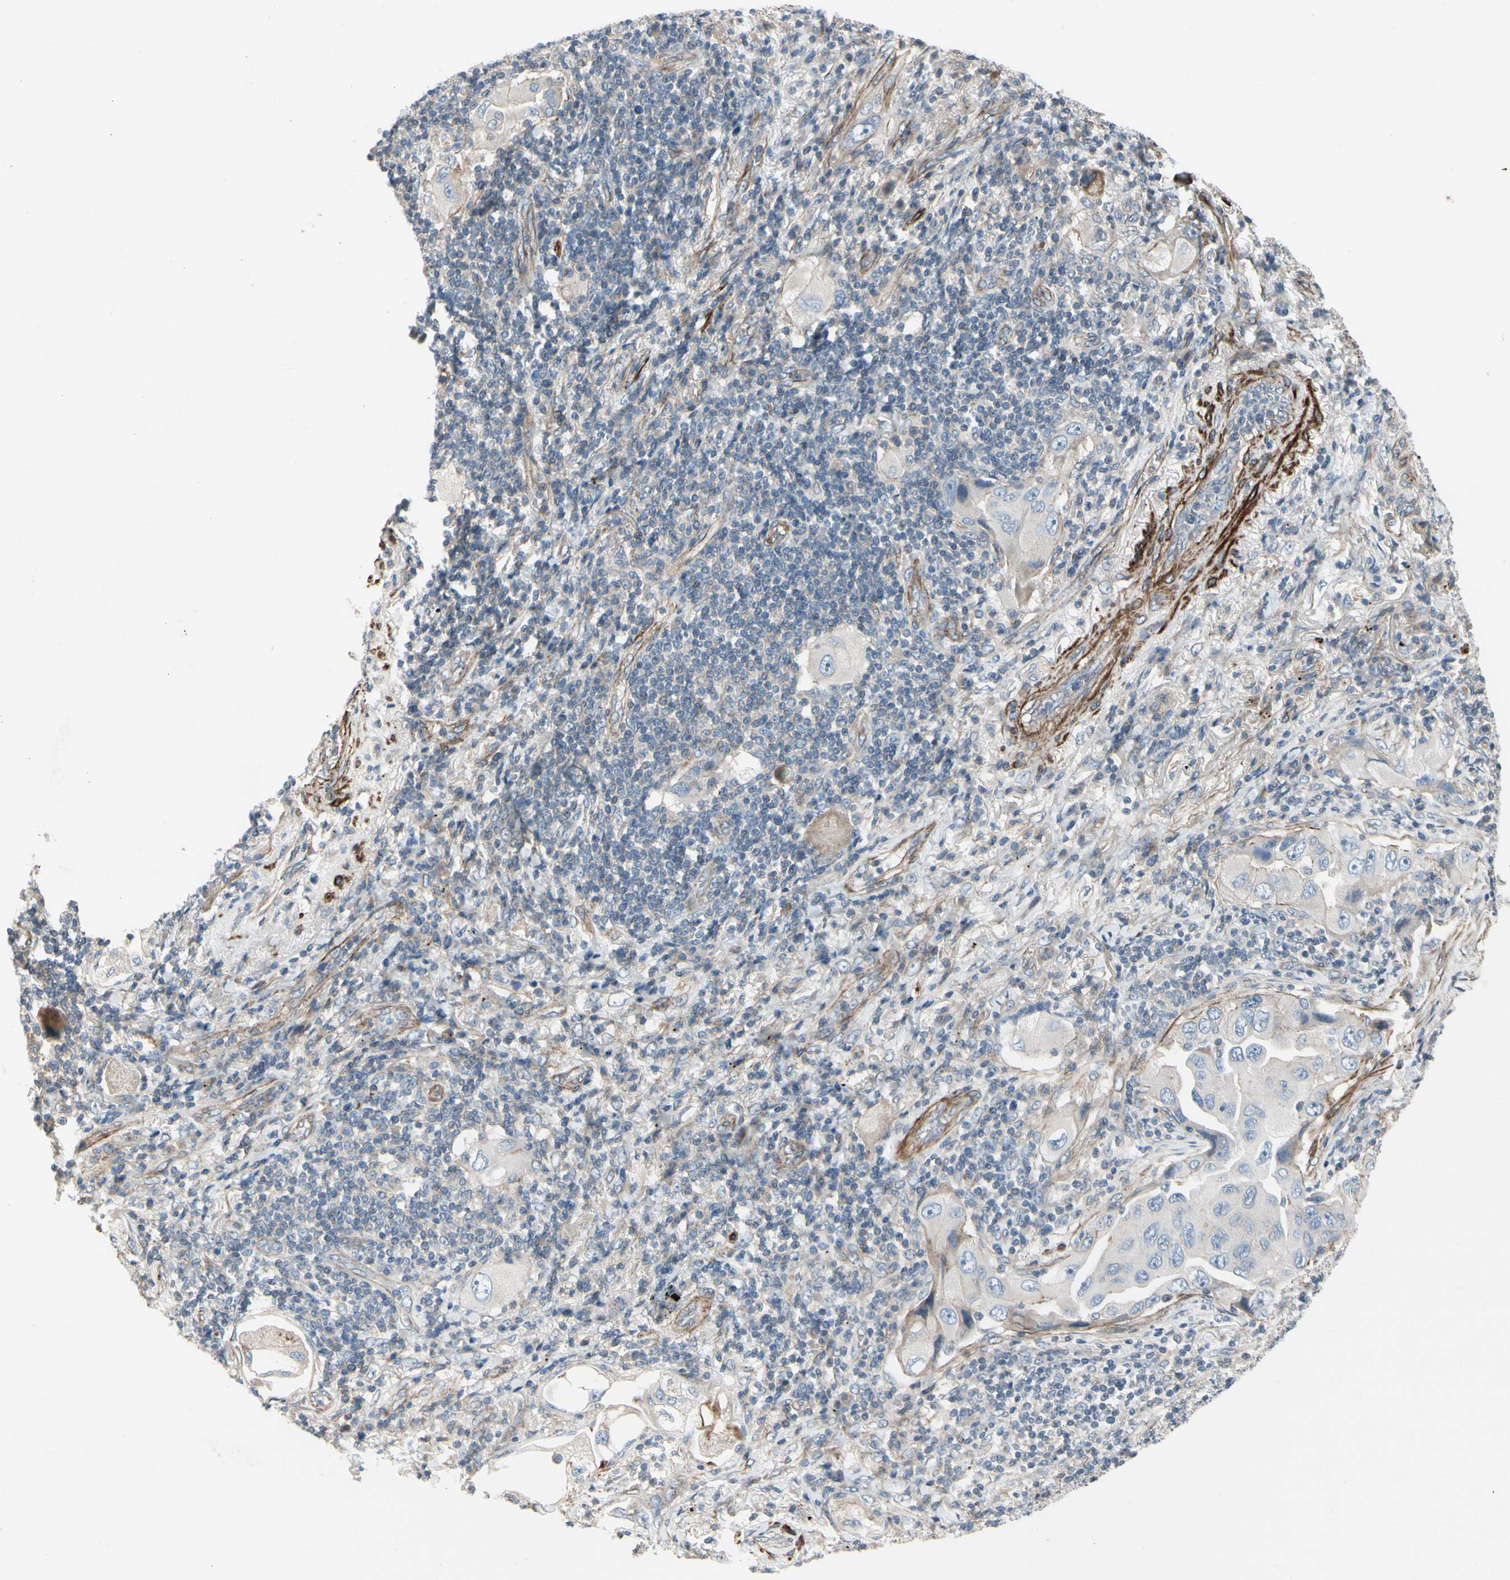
{"staining": {"intensity": "weak", "quantity": "25%-75%", "location": "cytoplasmic/membranous"}, "tissue": "lung cancer", "cell_type": "Tumor cells", "image_type": "cancer", "snomed": [{"axis": "morphology", "description": "Adenocarcinoma, NOS"}, {"axis": "topography", "description": "Lung"}], "caption": "Protein staining exhibits weak cytoplasmic/membranous staining in approximately 25%-75% of tumor cells in lung cancer (adenocarcinoma).", "gene": "TPM1", "patient": {"sex": "female", "age": 65}}